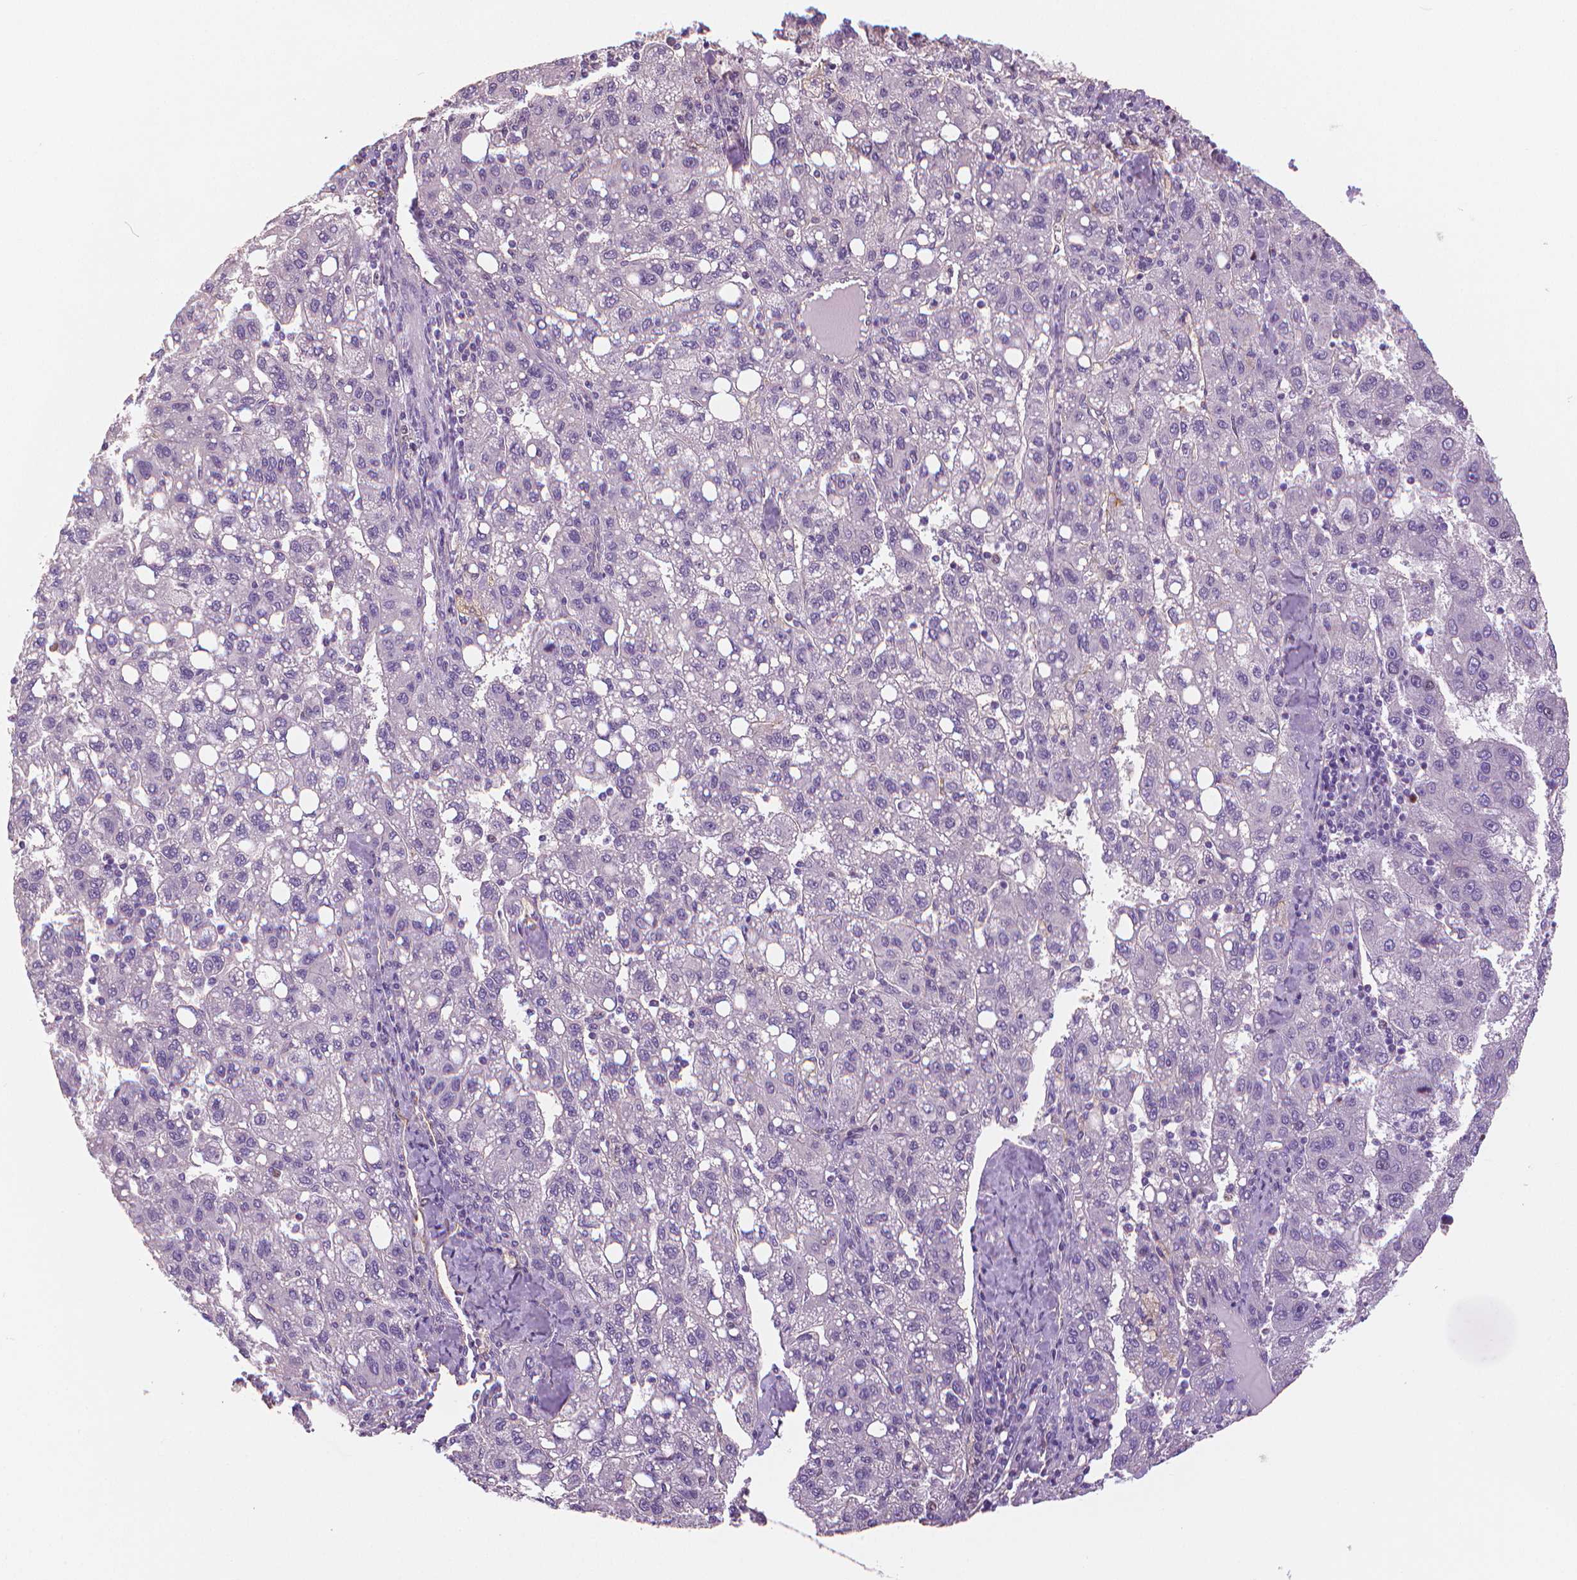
{"staining": {"intensity": "negative", "quantity": "none", "location": "none"}, "tissue": "liver cancer", "cell_type": "Tumor cells", "image_type": "cancer", "snomed": [{"axis": "morphology", "description": "Carcinoma, Hepatocellular, NOS"}, {"axis": "topography", "description": "Liver"}], "caption": "The micrograph demonstrates no staining of tumor cells in liver cancer (hepatocellular carcinoma). (DAB (3,3'-diaminobenzidine) IHC visualized using brightfield microscopy, high magnification).", "gene": "MKI67", "patient": {"sex": "female", "age": 82}}